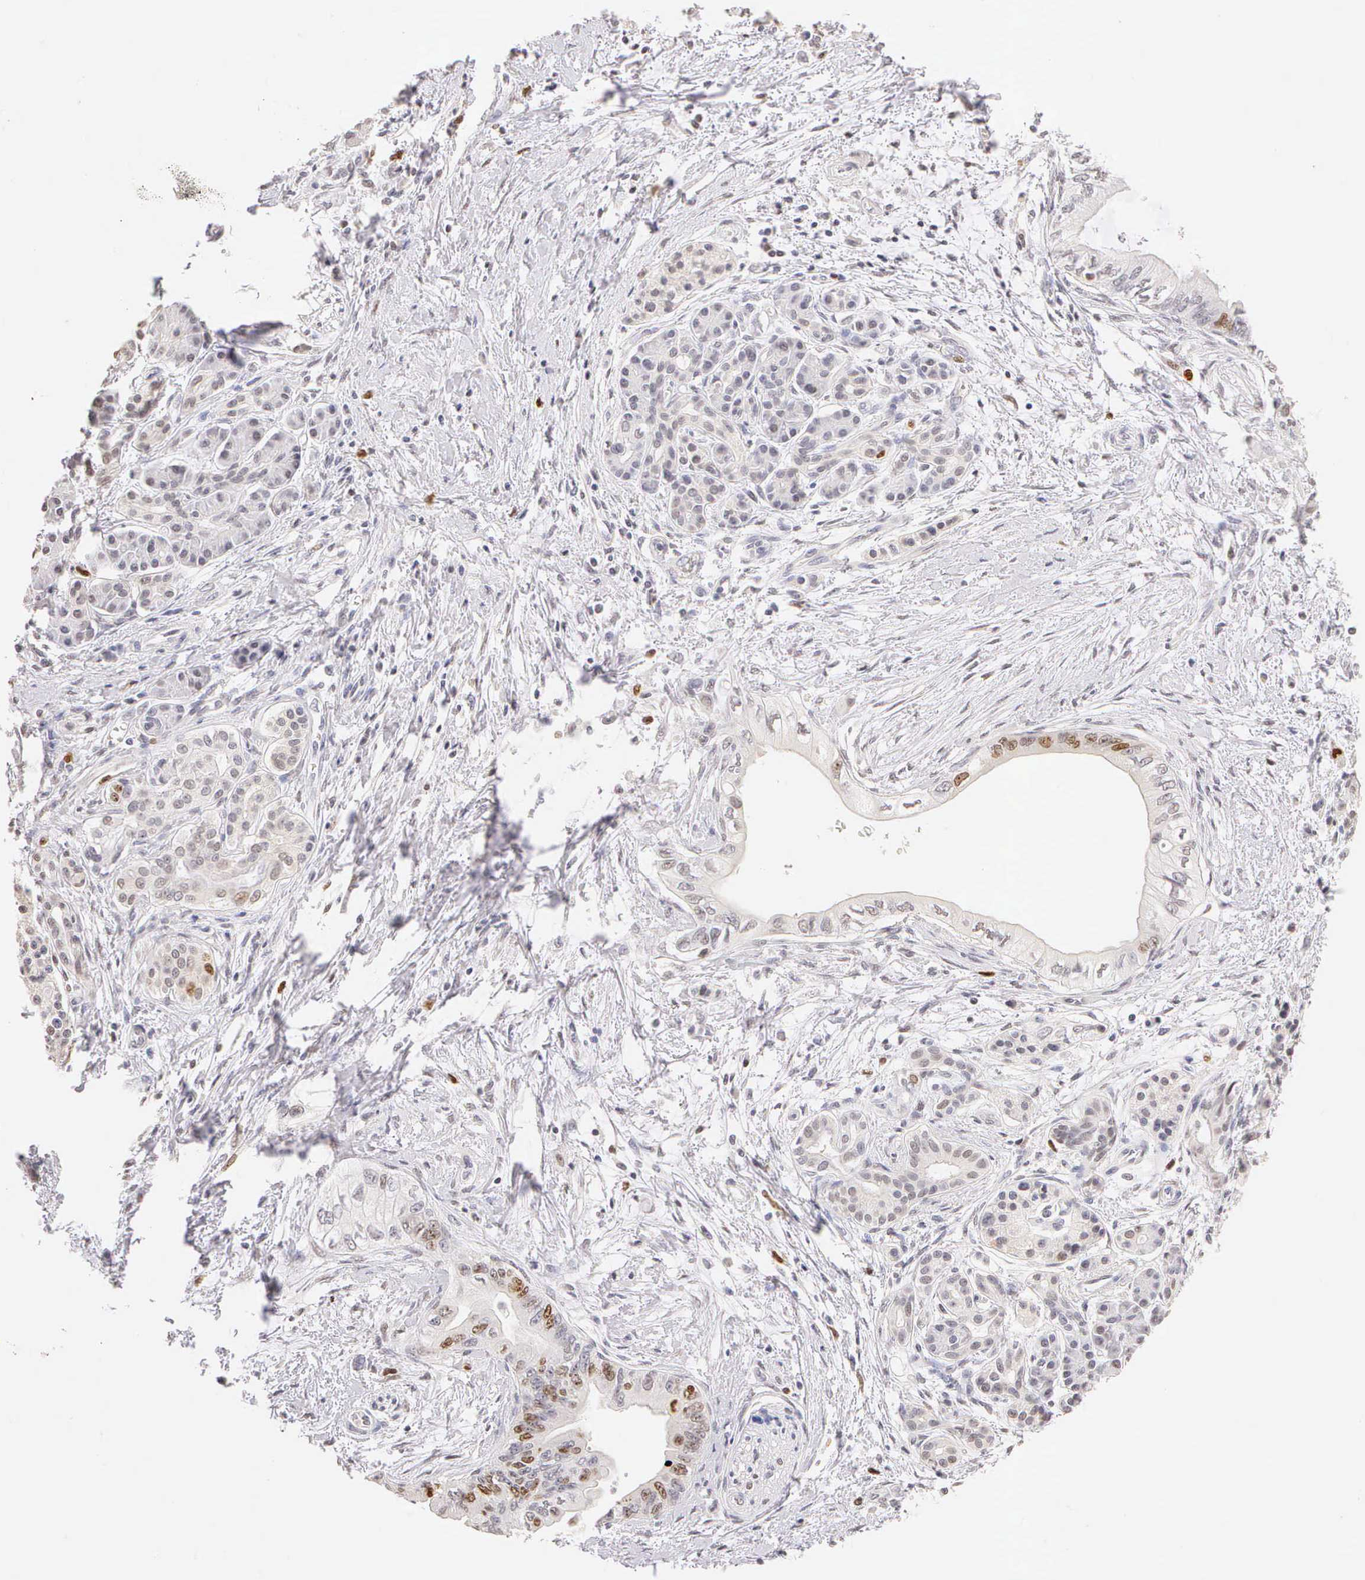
{"staining": {"intensity": "moderate", "quantity": "<25%", "location": "nuclear"}, "tissue": "pancreatic cancer", "cell_type": "Tumor cells", "image_type": "cancer", "snomed": [{"axis": "morphology", "description": "Adenocarcinoma, NOS"}, {"axis": "topography", "description": "Pancreas"}], "caption": "Protein analysis of pancreatic cancer (adenocarcinoma) tissue reveals moderate nuclear positivity in approximately <25% of tumor cells.", "gene": "MKI67", "patient": {"sex": "female", "age": 66}}